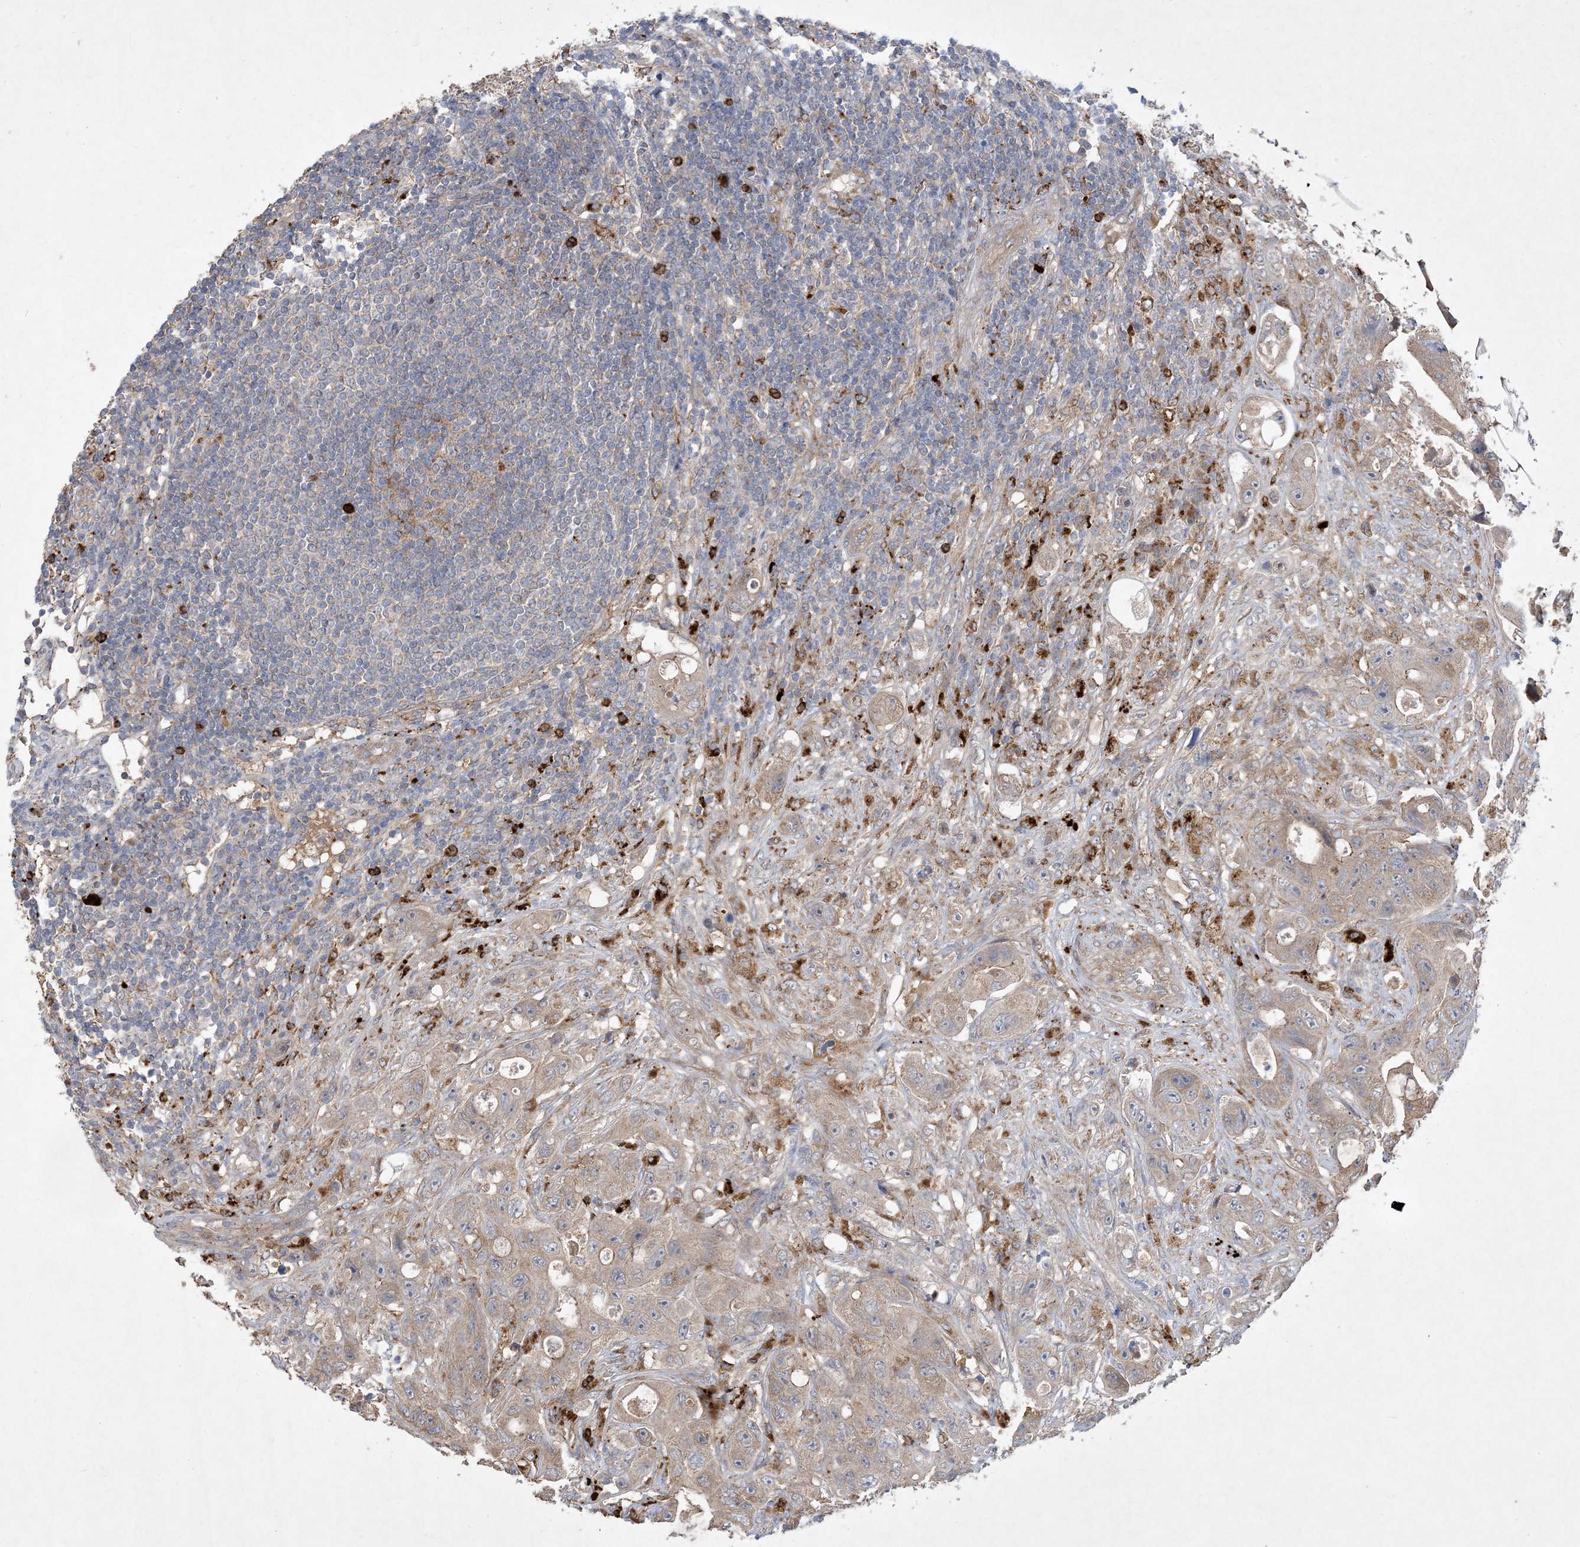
{"staining": {"intensity": "moderate", "quantity": ">75%", "location": "cytoplasmic/membranous"}, "tissue": "colorectal cancer", "cell_type": "Tumor cells", "image_type": "cancer", "snomed": [{"axis": "morphology", "description": "Adenocarcinoma, NOS"}, {"axis": "topography", "description": "Colon"}], "caption": "Immunohistochemistry of colorectal cancer shows medium levels of moderate cytoplasmic/membranous positivity in approximately >75% of tumor cells.", "gene": "MASP2", "patient": {"sex": "female", "age": 46}}